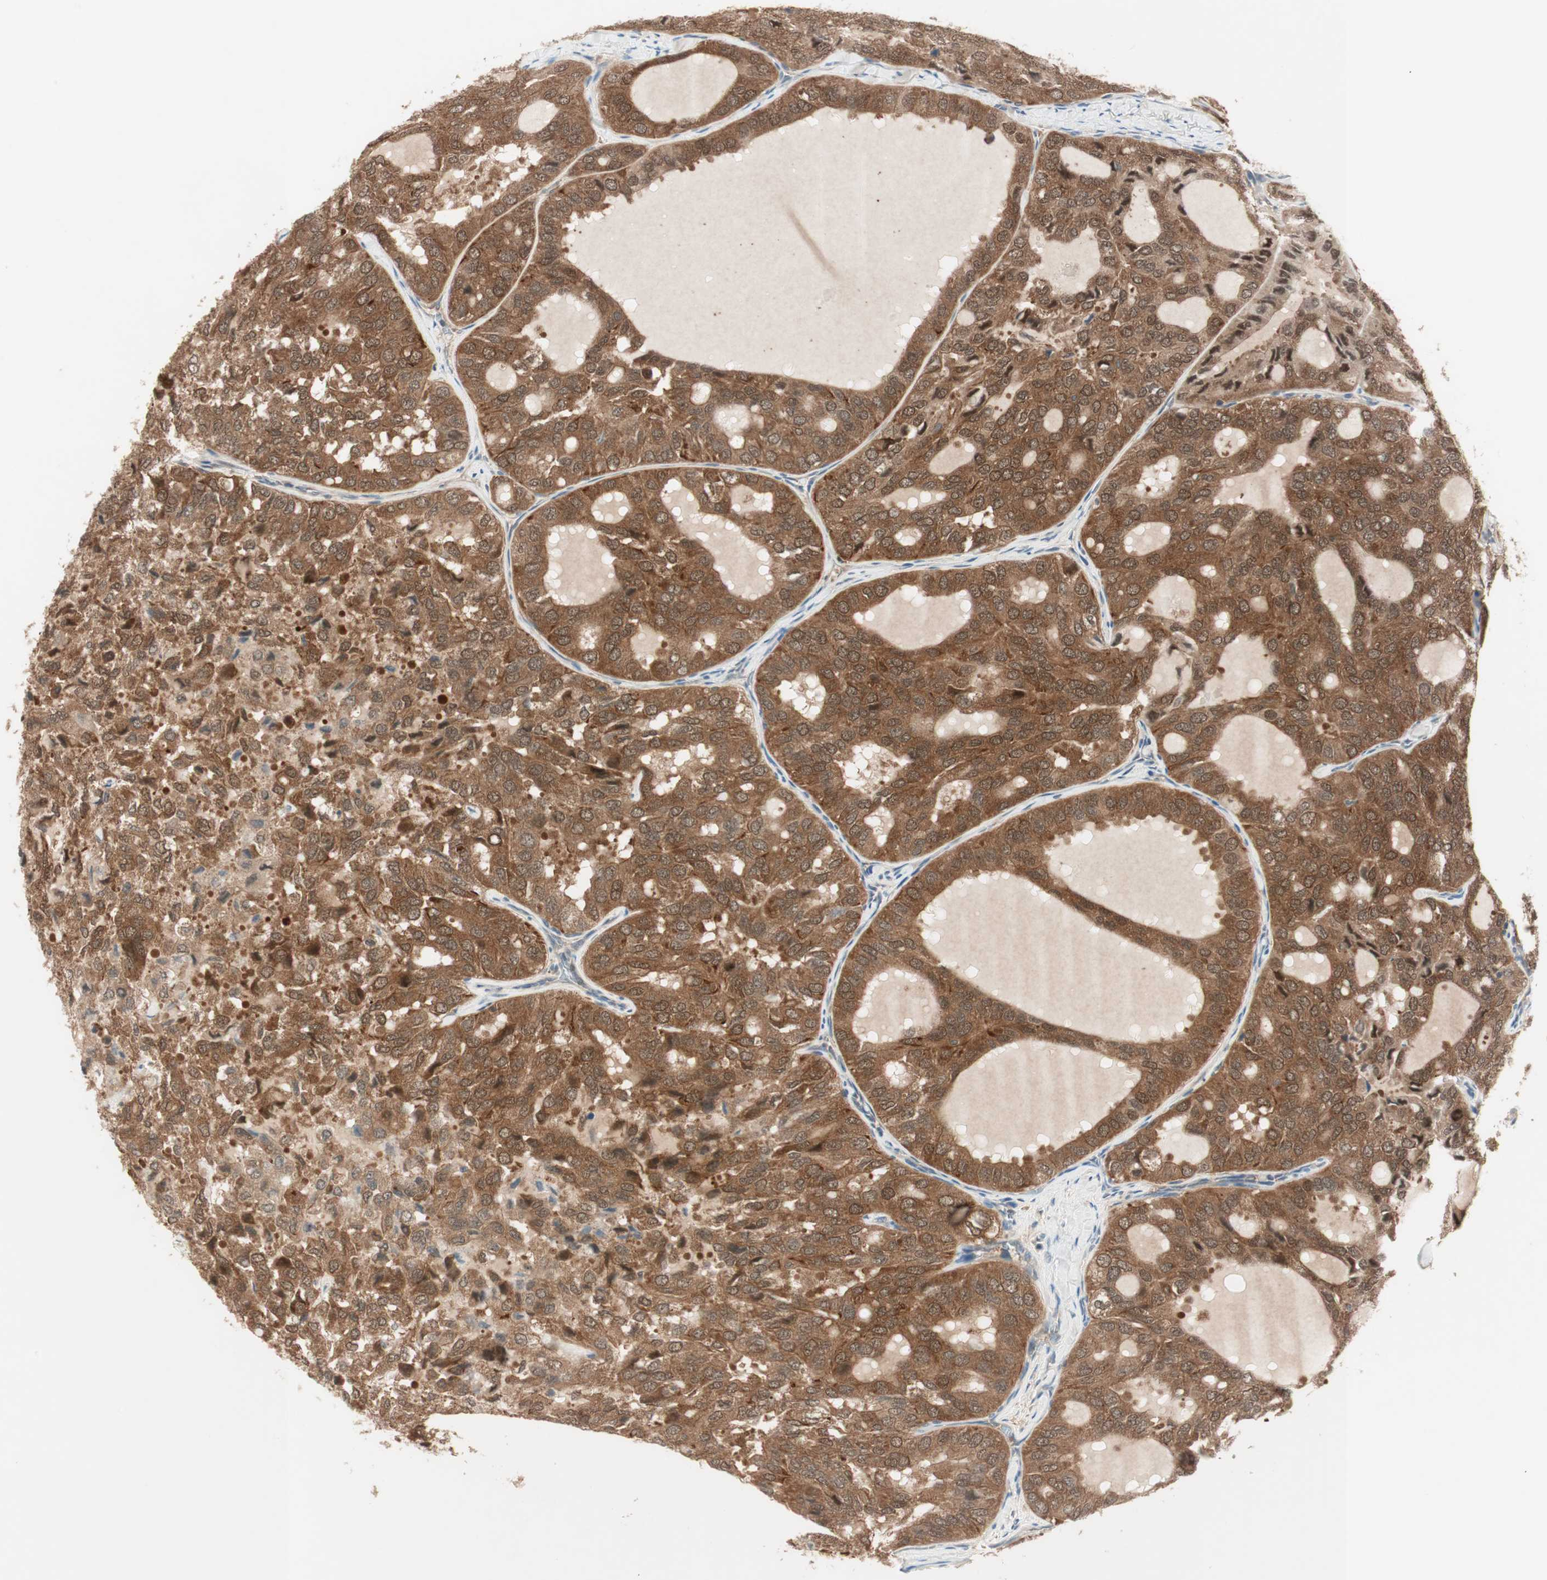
{"staining": {"intensity": "strong", "quantity": ">75%", "location": "cytoplasmic/membranous"}, "tissue": "thyroid cancer", "cell_type": "Tumor cells", "image_type": "cancer", "snomed": [{"axis": "morphology", "description": "Follicular adenoma carcinoma, NOS"}, {"axis": "topography", "description": "Thyroid gland"}], "caption": "A high-resolution micrograph shows immunohistochemistry (IHC) staining of thyroid cancer, which exhibits strong cytoplasmic/membranous positivity in approximately >75% of tumor cells.", "gene": "GALT", "patient": {"sex": "male", "age": 75}}